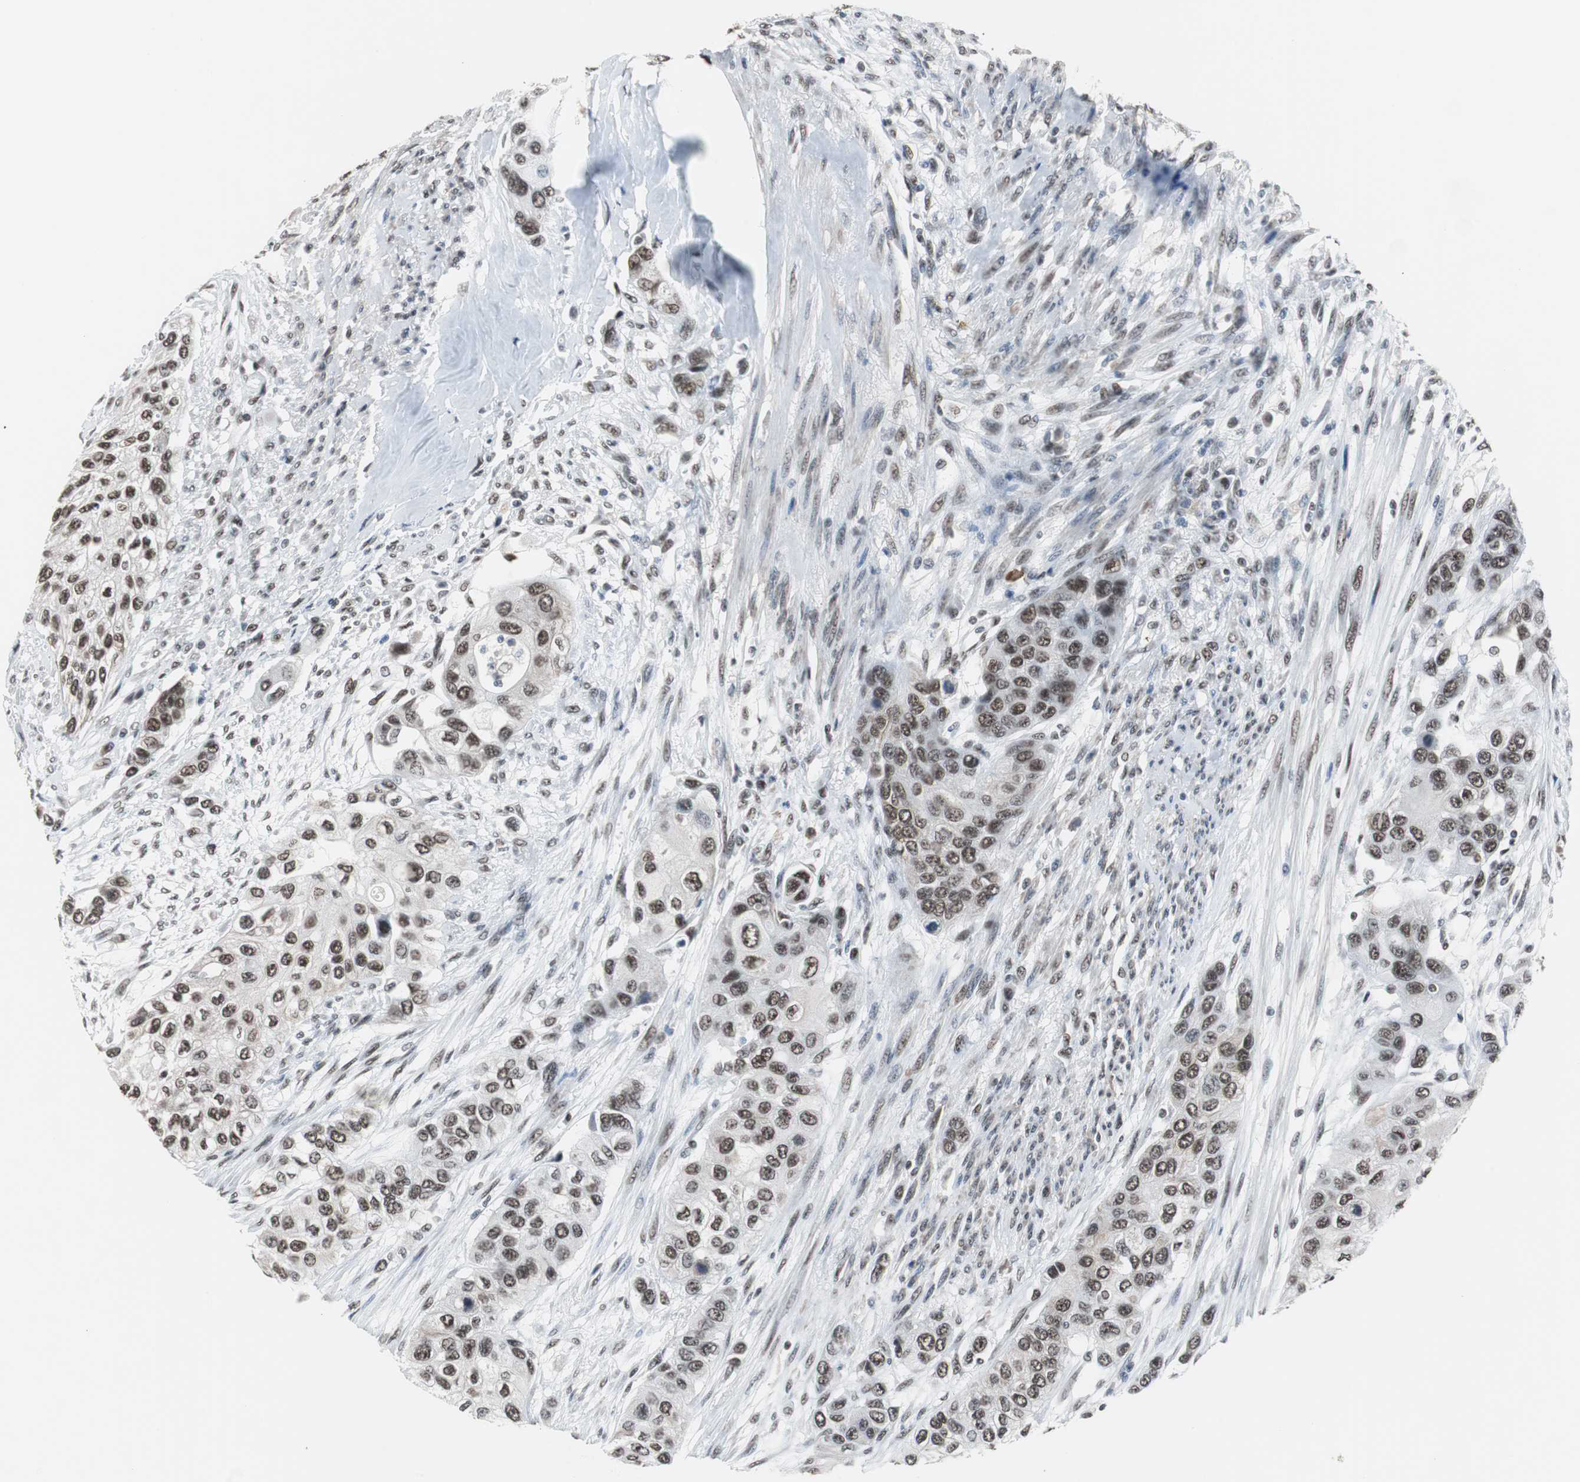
{"staining": {"intensity": "strong", "quantity": ">75%", "location": "nuclear"}, "tissue": "urothelial cancer", "cell_type": "Tumor cells", "image_type": "cancer", "snomed": [{"axis": "morphology", "description": "Urothelial carcinoma, High grade"}, {"axis": "topography", "description": "Urinary bladder"}], "caption": "High-power microscopy captured an IHC micrograph of urothelial cancer, revealing strong nuclear positivity in about >75% of tumor cells. The staining was performed using DAB (3,3'-diaminobenzidine) to visualize the protein expression in brown, while the nuclei were stained in blue with hematoxylin (Magnification: 20x).", "gene": "TAF7", "patient": {"sex": "female", "age": 56}}